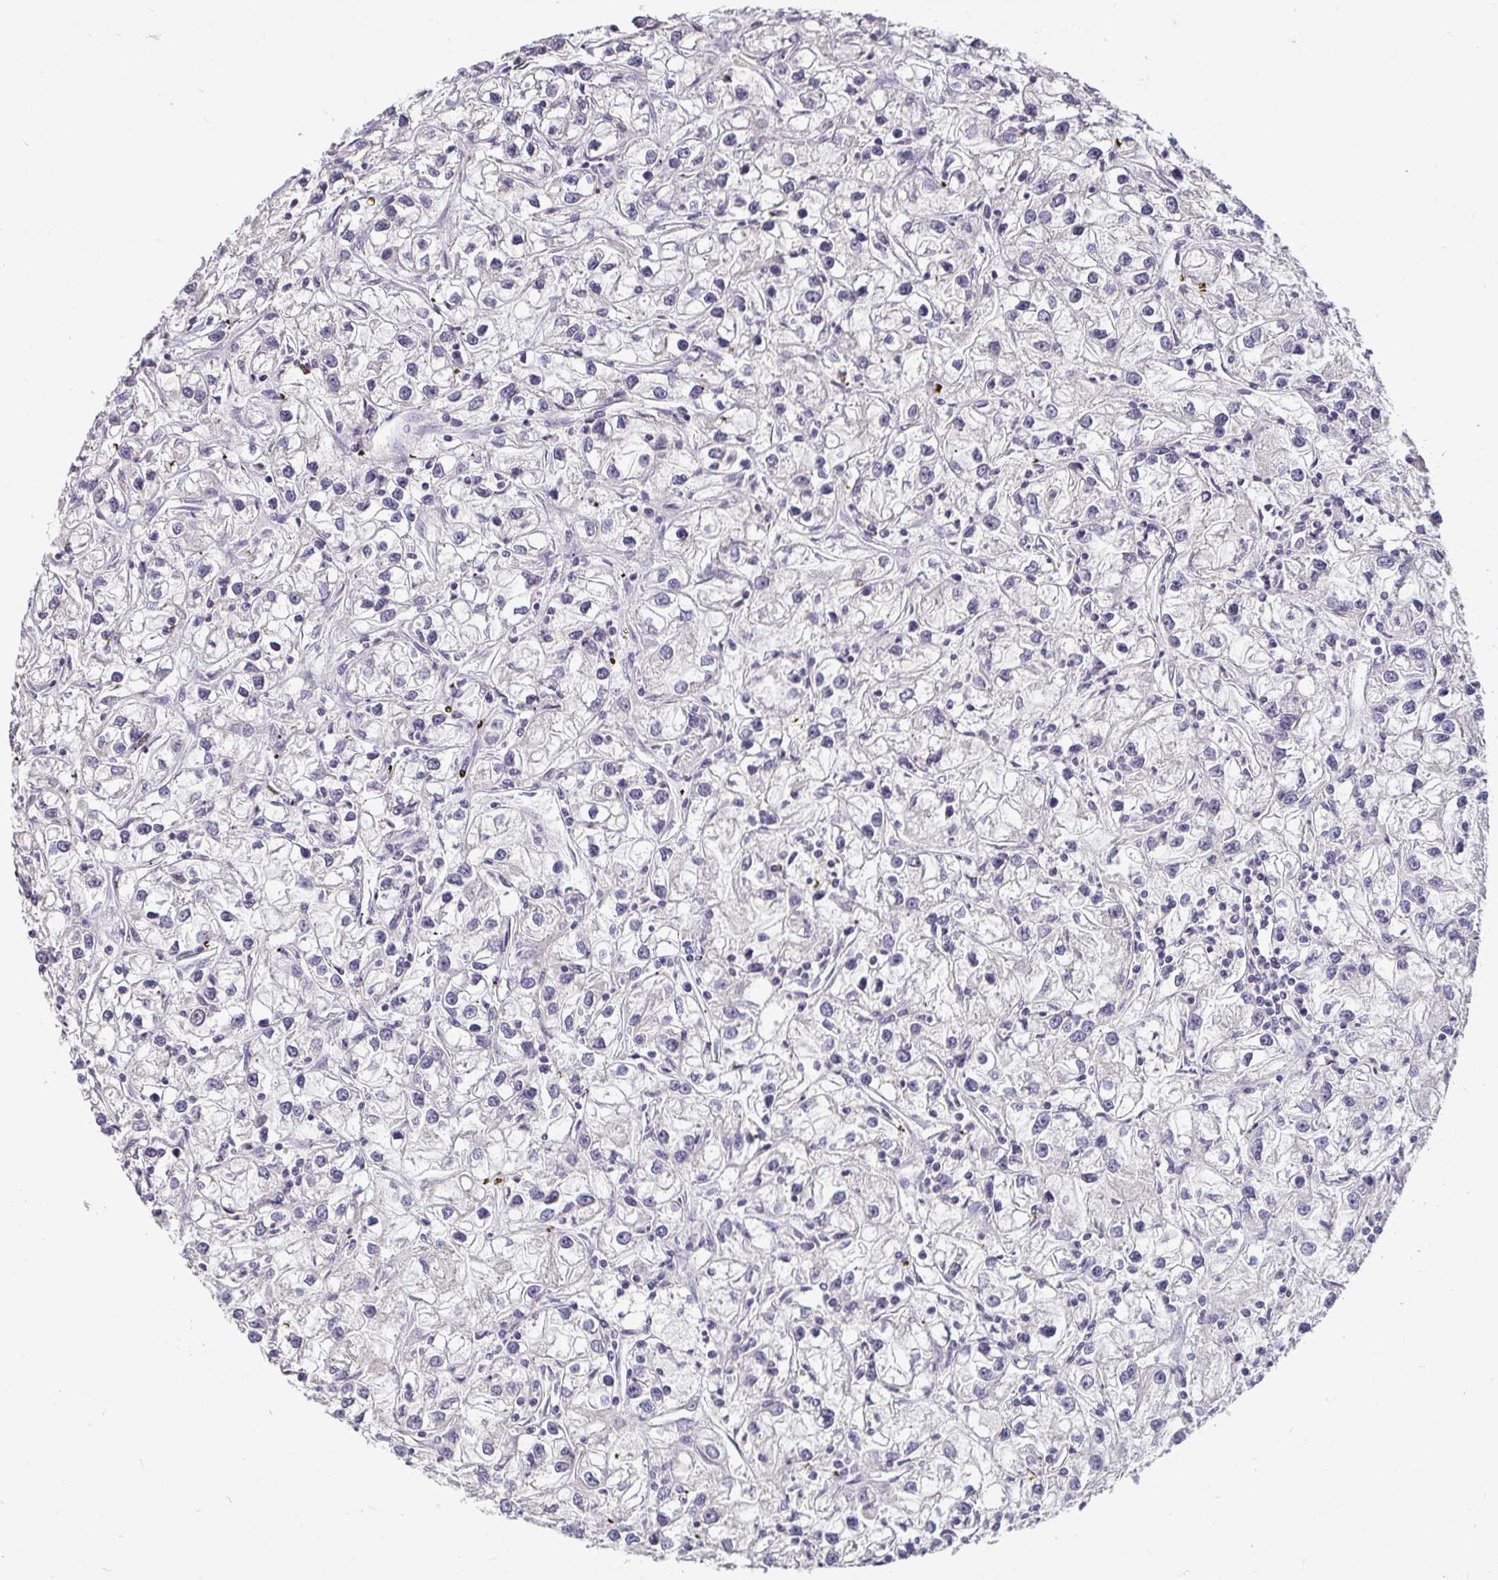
{"staining": {"intensity": "negative", "quantity": "none", "location": "none"}, "tissue": "renal cancer", "cell_type": "Tumor cells", "image_type": "cancer", "snomed": [{"axis": "morphology", "description": "Adenocarcinoma, NOS"}, {"axis": "topography", "description": "Kidney"}], "caption": "IHC photomicrograph of renal cancer stained for a protein (brown), which demonstrates no staining in tumor cells.", "gene": "ANLN", "patient": {"sex": "female", "age": 59}}